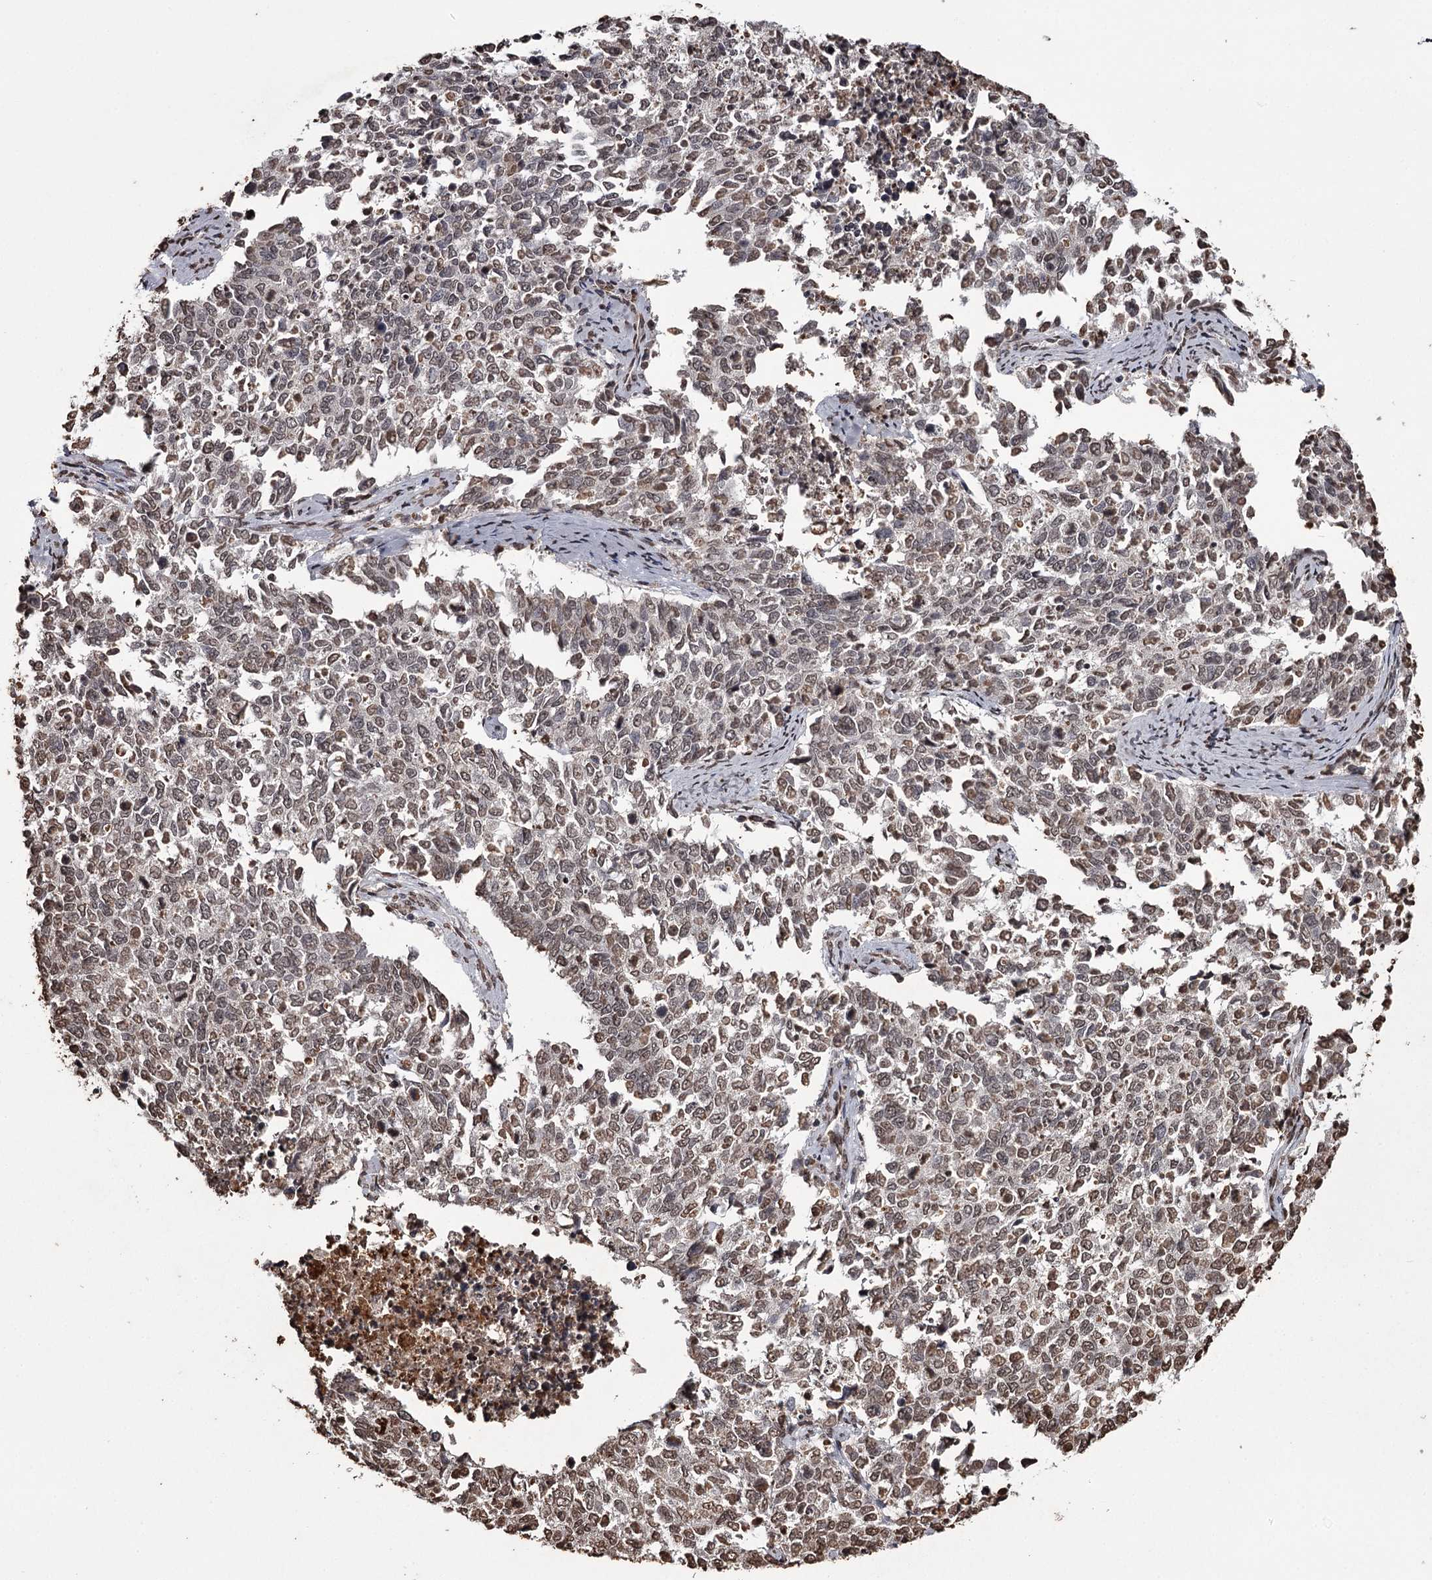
{"staining": {"intensity": "moderate", "quantity": ">75%", "location": "nuclear"}, "tissue": "cervical cancer", "cell_type": "Tumor cells", "image_type": "cancer", "snomed": [{"axis": "morphology", "description": "Squamous cell carcinoma, NOS"}, {"axis": "topography", "description": "Cervix"}], "caption": "The immunohistochemical stain highlights moderate nuclear positivity in tumor cells of cervical cancer tissue. The staining was performed using DAB, with brown indicating positive protein expression. Nuclei are stained blue with hematoxylin.", "gene": "THYN1", "patient": {"sex": "female", "age": 63}}